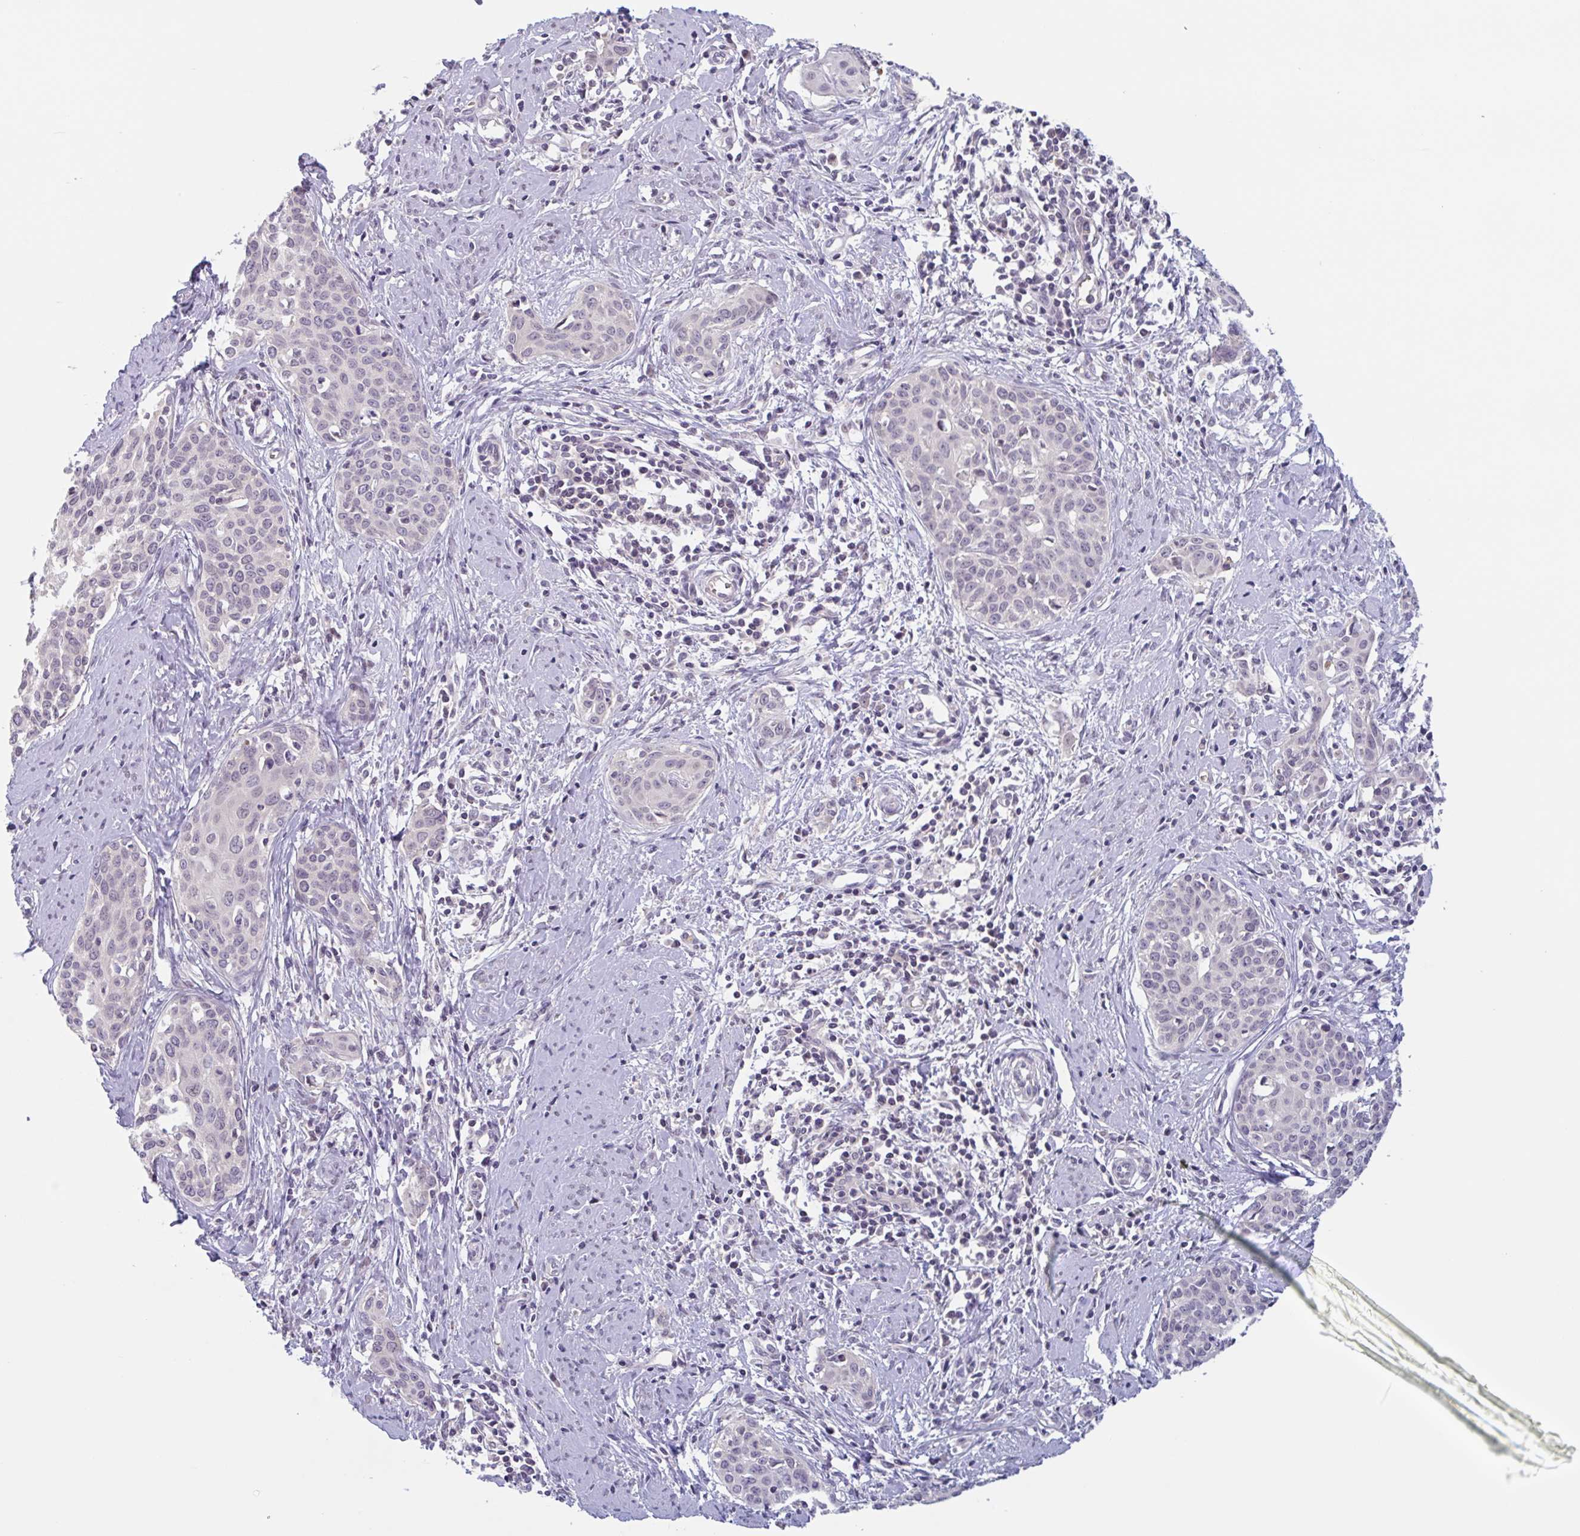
{"staining": {"intensity": "negative", "quantity": "none", "location": "none"}, "tissue": "cervical cancer", "cell_type": "Tumor cells", "image_type": "cancer", "snomed": [{"axis": "morphology", "description": "Squamous cell carcinoma, NOS"}, {"axis": "topography", "description": "Cervix"}], "caption": "A micrograph of cervical cancer stained for a protein exhibits no brown staining in tumor cells.", "gene": "RHAG", "patient": {"sex": "female", "age": 46}}